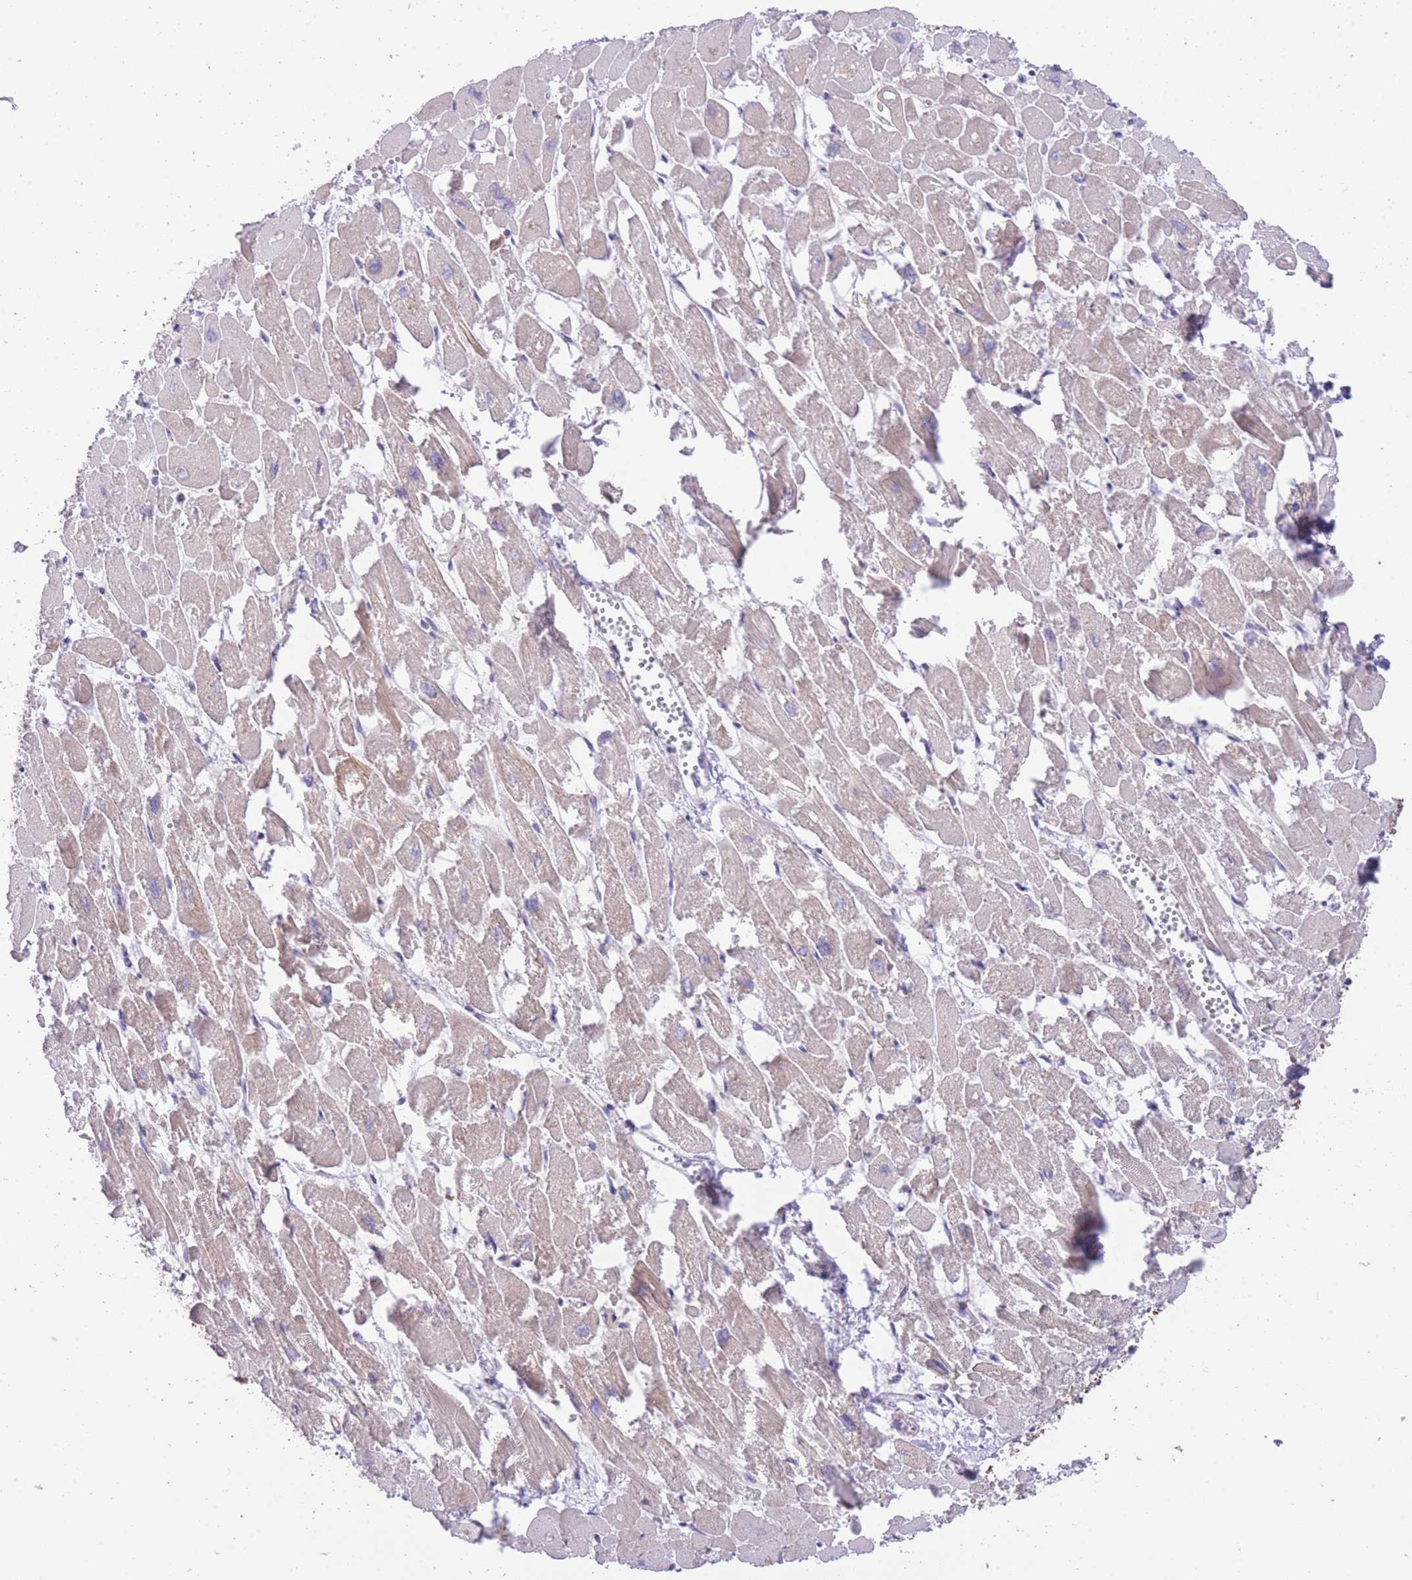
{"staining": {"intensity": "moderate", "quantity": "25%-75%", "location": "cytoplasmic/membranous"}, "tissue": "heart muscle", "cell_type": "Cardiomyocytes", "image_type": "normal", "snomed": [{"axis": "morphology", "description": "Normal tissue, NOS"}, {"axis": "topography", "description": "Heart"}], "caption": "Immunohistochemistry staining of normal heart muscle, which demonstrates medium levels of moderate cytoplasmic/membranous staining in about 25%-75% of cardiomyocytes indicating moderate cytoplasmic/membranous protein staining. The staining was performed using DAB (brown) for protein detection and nuclei were counterstained in hematoxylin (blue).", "gene": "RHOU", "patient": {"sex": "male", "age": 54}}